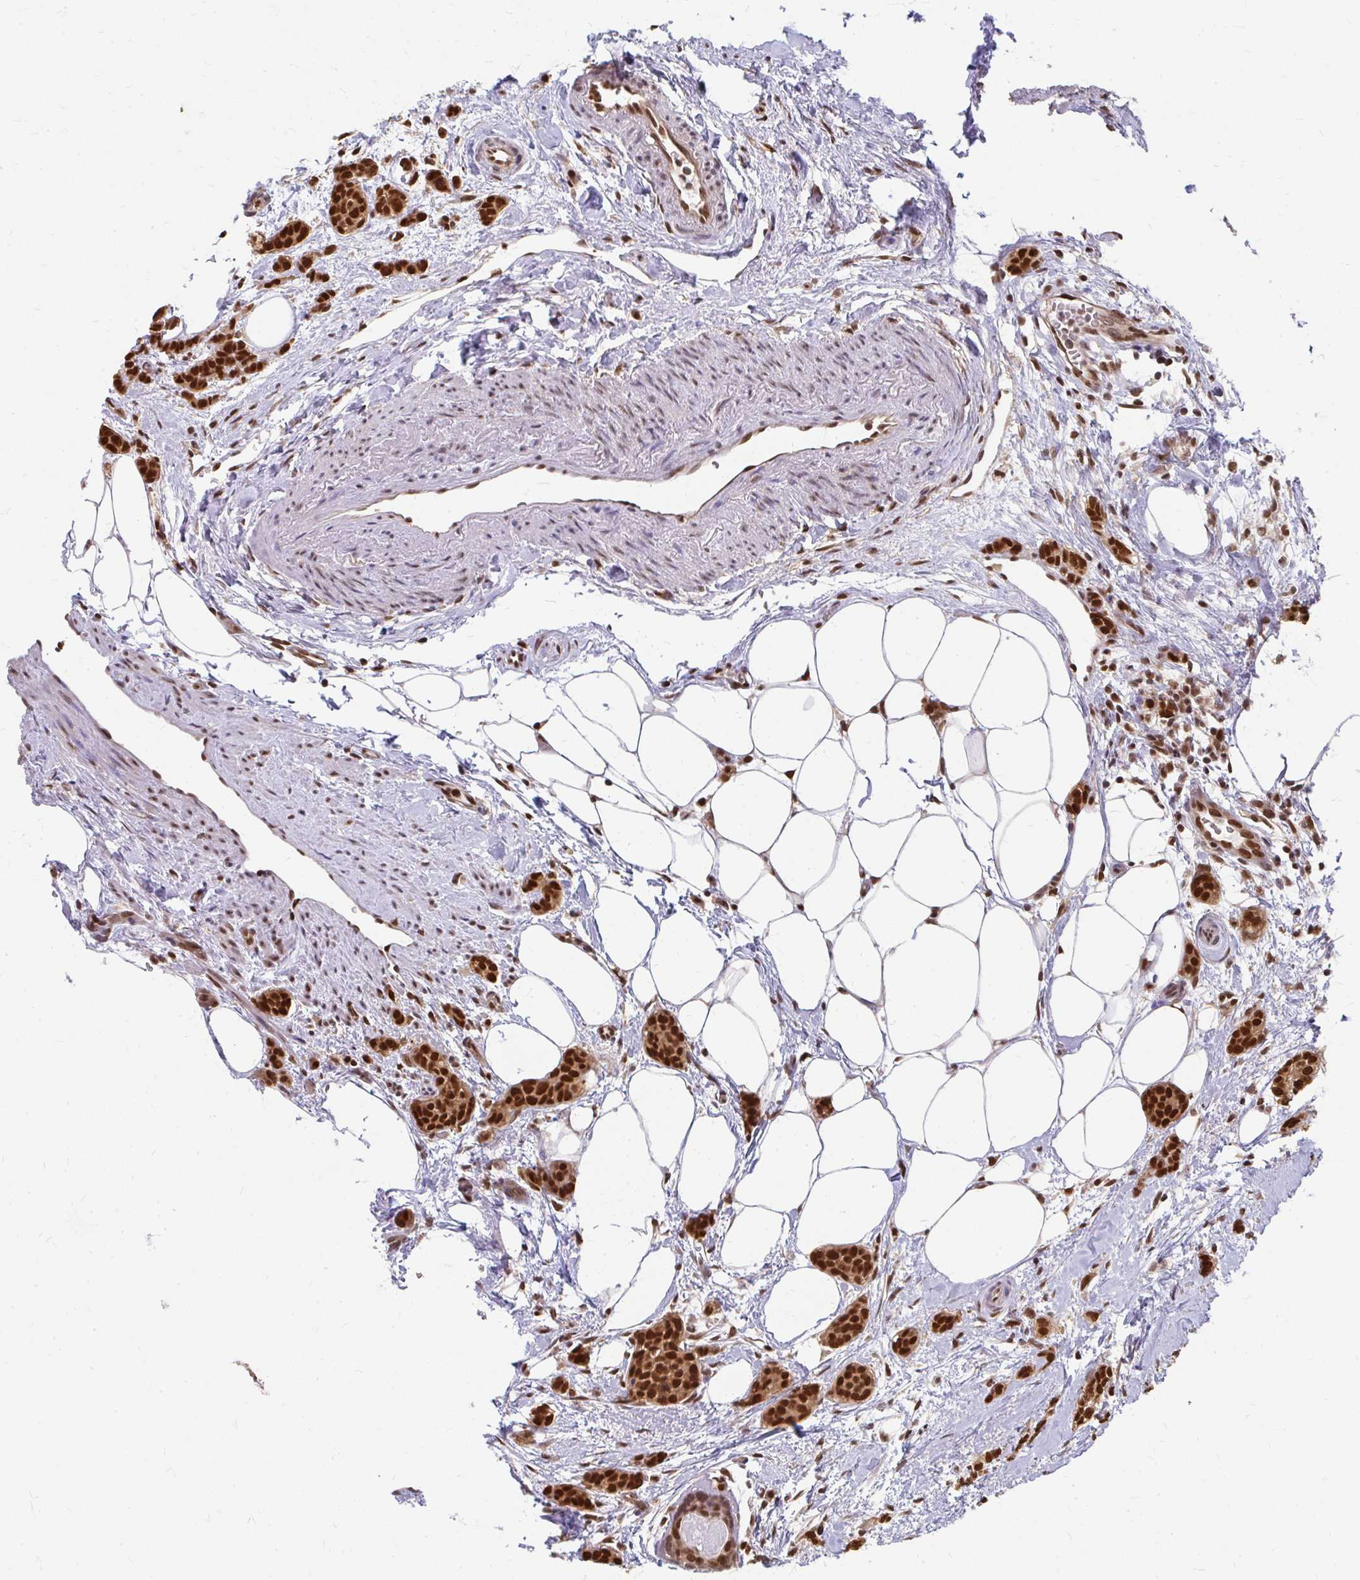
{"staining": {"intensity": "strong", "quantity": ">75%", "location": "nuclear"}, "tissue": "breast cancer", "cell_type": "Tumor cells", "image_type": "cancer", "snomed": [{"axis": "morphology", "description": "Duct carcinoma"}, {"axis": "topography", "description": "Breast"}], "caption": "Immunohistochemical staining of breast cancer shows high levels of strong nuclear positivity in approximately >75% of tumor cells.", "gene": "XPO1", "patient": {"sex": "female", "age": 72}}